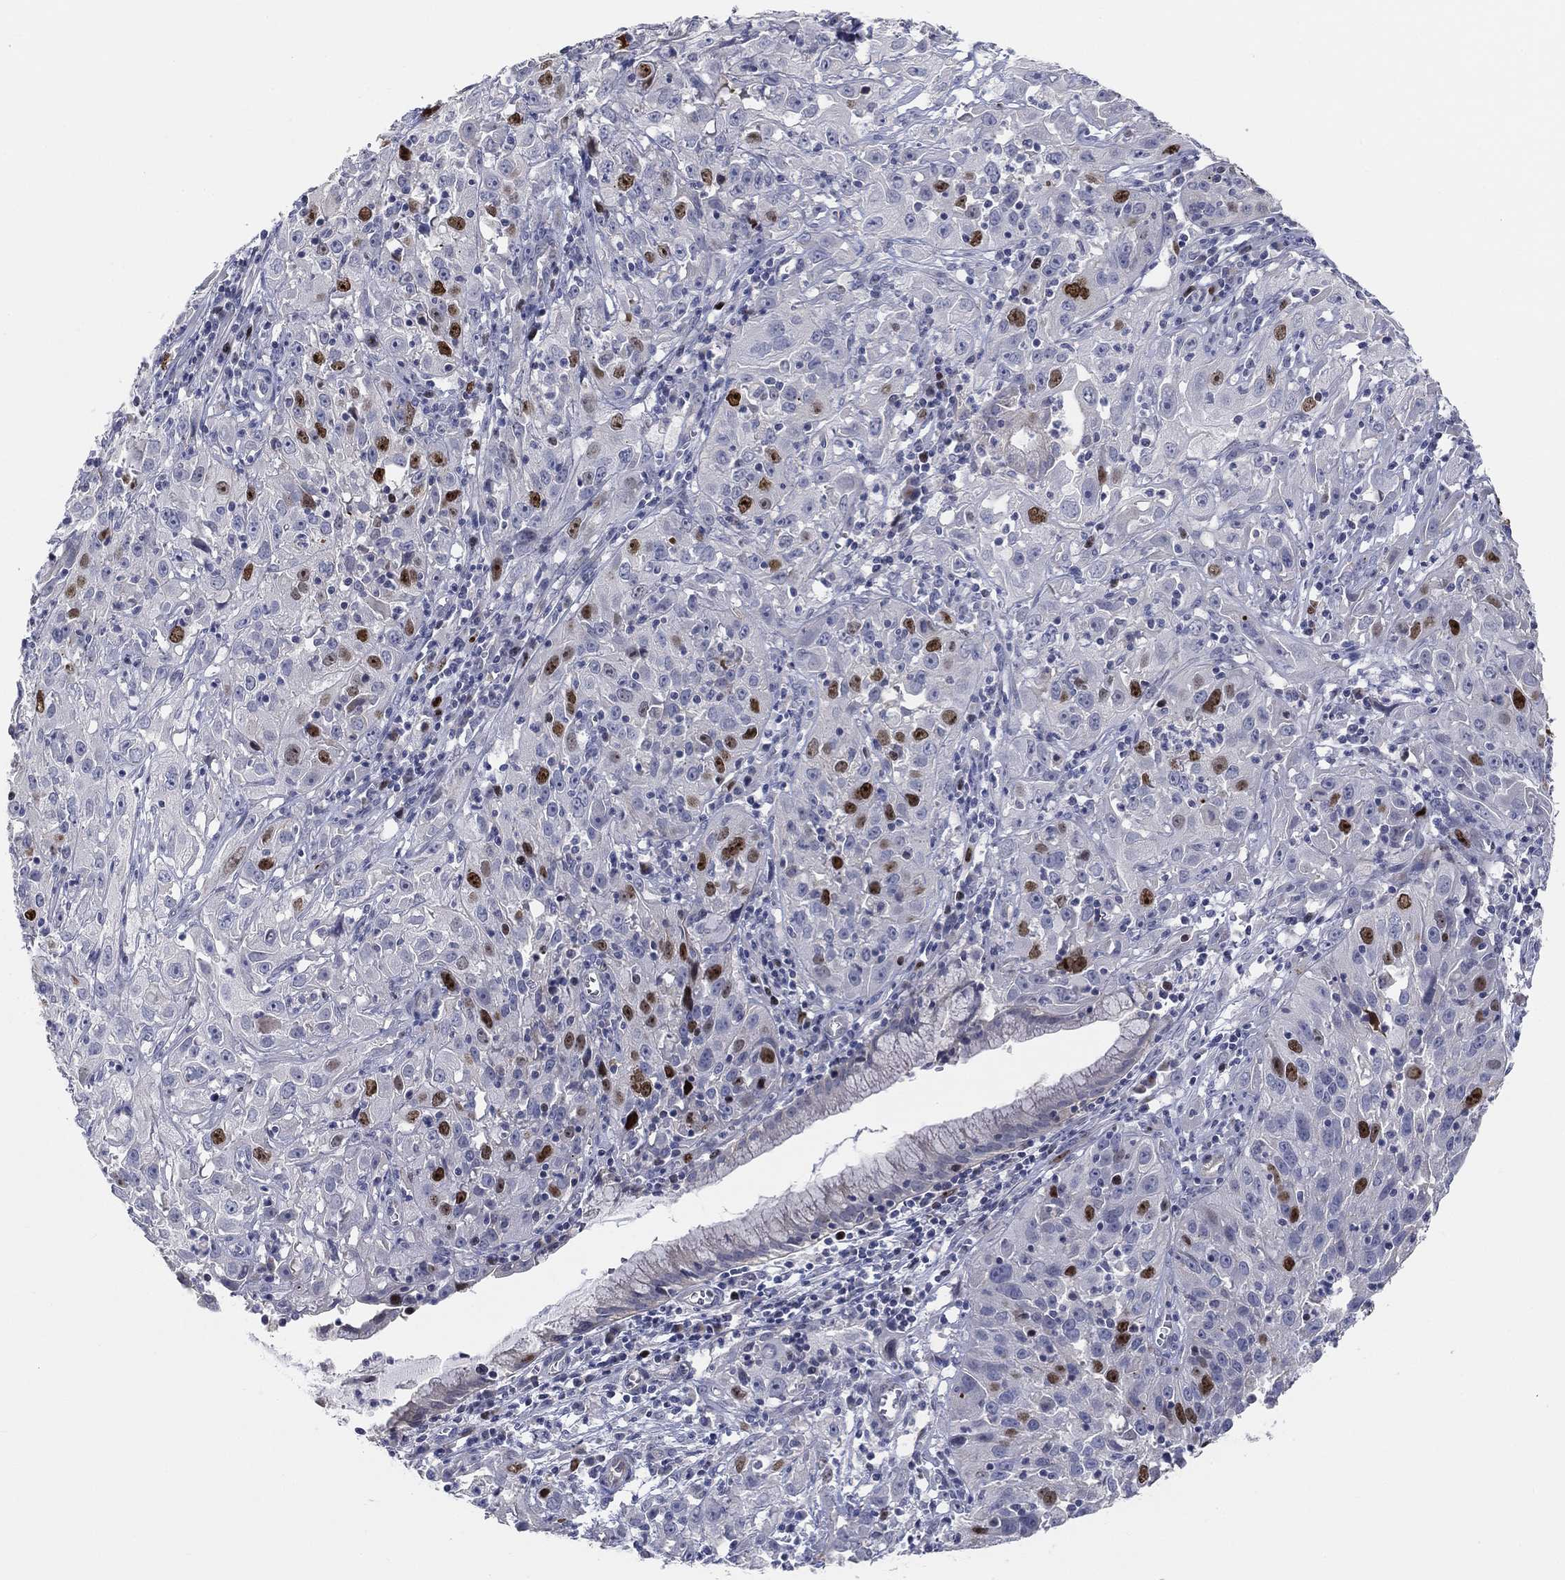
{"staining": {"intensity": "strong", "quantity": "<25%", "location": "nuclear"}, "tissue": "cervical cancer", "cell_type": "Tumor cells", "image_type": "cancer", "snomed": [{"axis": "morphology", "description": "Squamous cell carcinoma, NOS"}, {"axis": "topography", "description": "Cervix"}], "caption": "Cervical cancer was stained to show a protein in brown. There is medium levels of strong nuclear staining in approximately <25% of tumor cells.", "gene": "PRC1", "patient": {"sex": "female", "age": 32}}